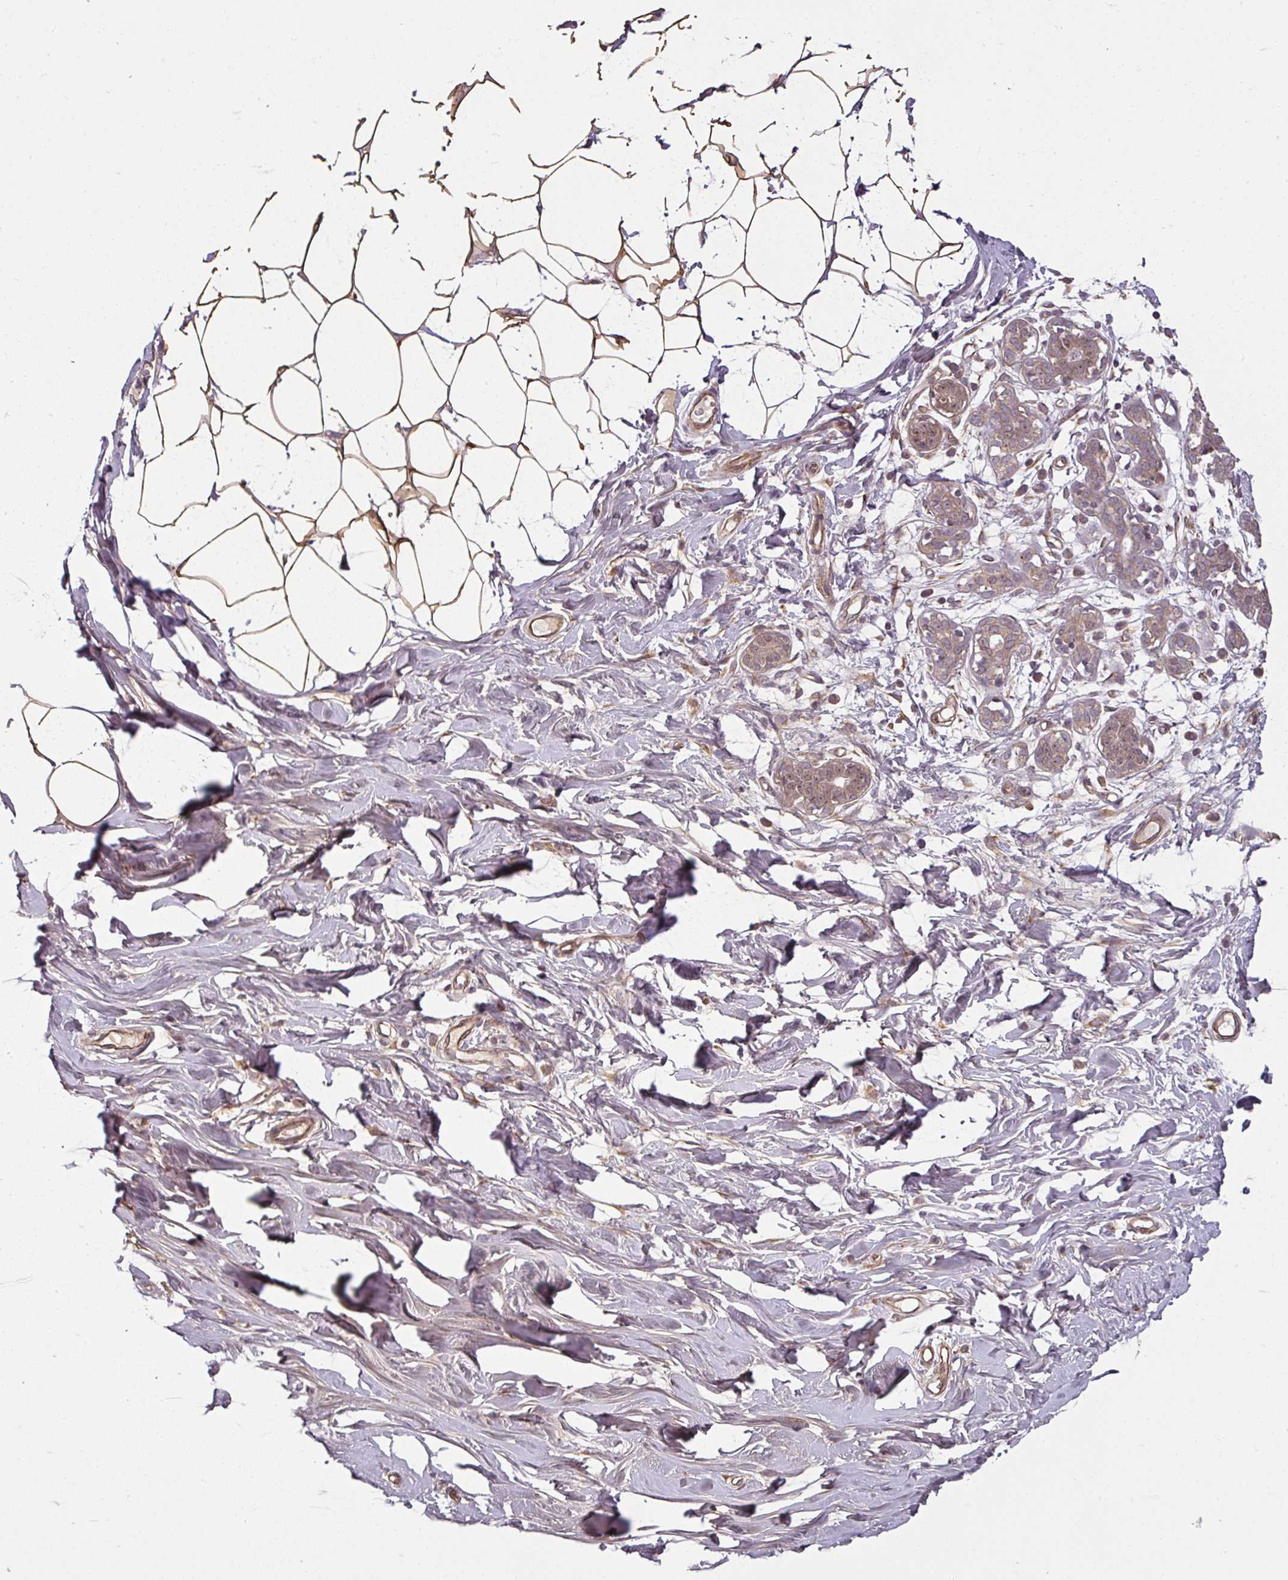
{"staining": {"intensity": "moderate", "quantity": ">75%", "location": "cytoplasmic/membranous"}, "tissue": "breast", "cell_type": "Adipocytes", "image_type": "normal", "snomed": [{"axis": "morphology", "description": "Normal tissue, NOS"}, {"axis": "topography", "description": "Breast"}], "caption": "Unremarkable breast exhibits moderate cytoplasmic/membranous staining in approximately >75% of adipocytes.", "gene": "DIMT1", "patient": {"sex": "female", "age": 27}}